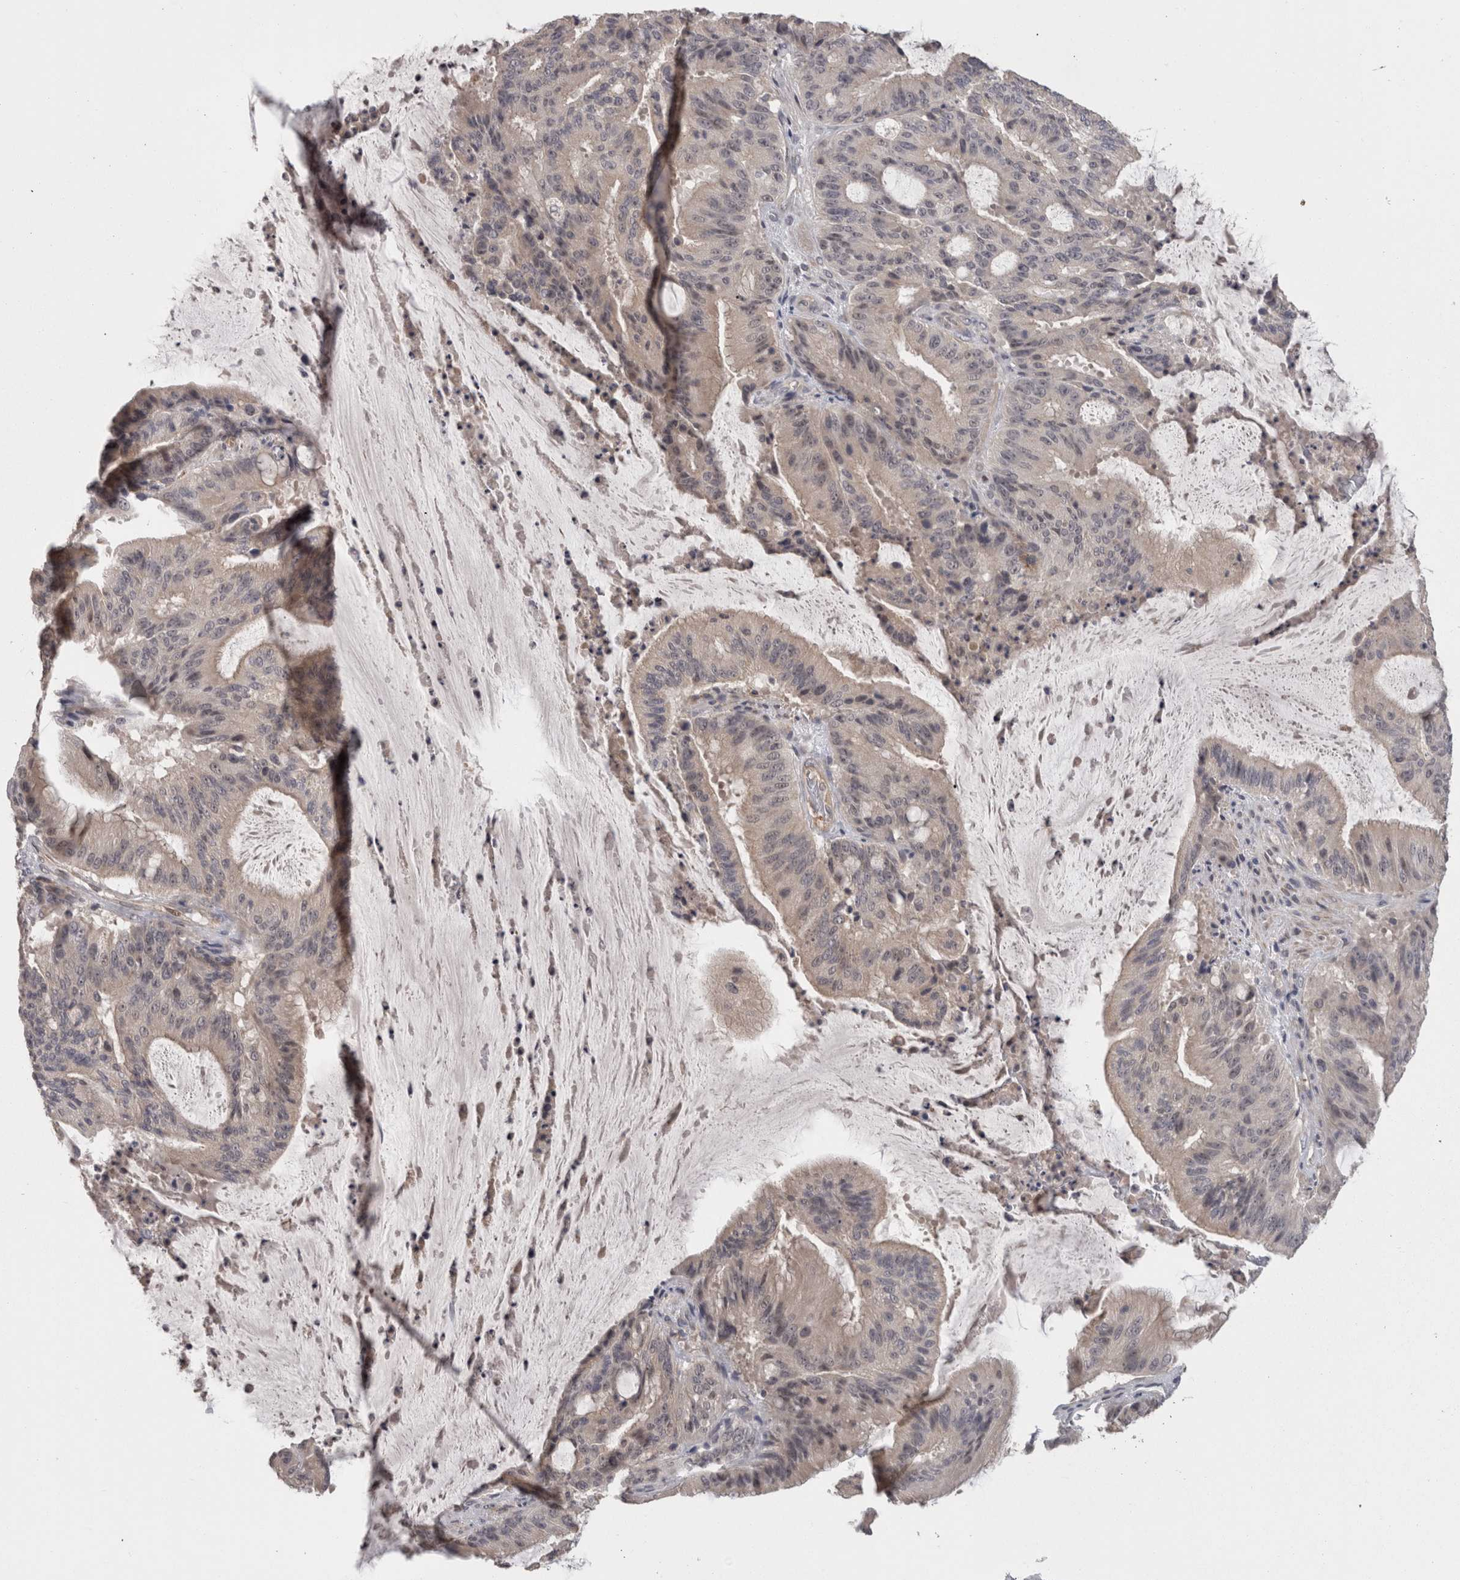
{"staining": {"intensity": "weak", "quantity": "<25%", "location": "cytoplasmic/membranous,nuclear"}, "tissue": "liver cancer", "cell_type": "Tumor cells", "image_type": "cancer", "snomed": [{"axis": "morphology", "description": "Normal tissue, NOS"}, {"axis": "morphology", "description": "Cholangiocarcinoma"}, {"axis": "topography", "description": "Liver"}, {"axis": "topography", "description": "Peripheral nerve tissue"}], "caption": "Immunohistochemistry (IHC) photomicrograph of neoplastic tissue: human liver cholangiocarcinoma stained with DAB (3,3'-diaminobenzidine) demonstrates no significant protein expression in tumor cells. Brightfield microscopy of immunohistochemistry (IHC) stained with DAB (brown) and hematoxylin (blue), captured at high magnification.", "gene": "RMDN1", "patient": {"sex": "female", "age": 73}}